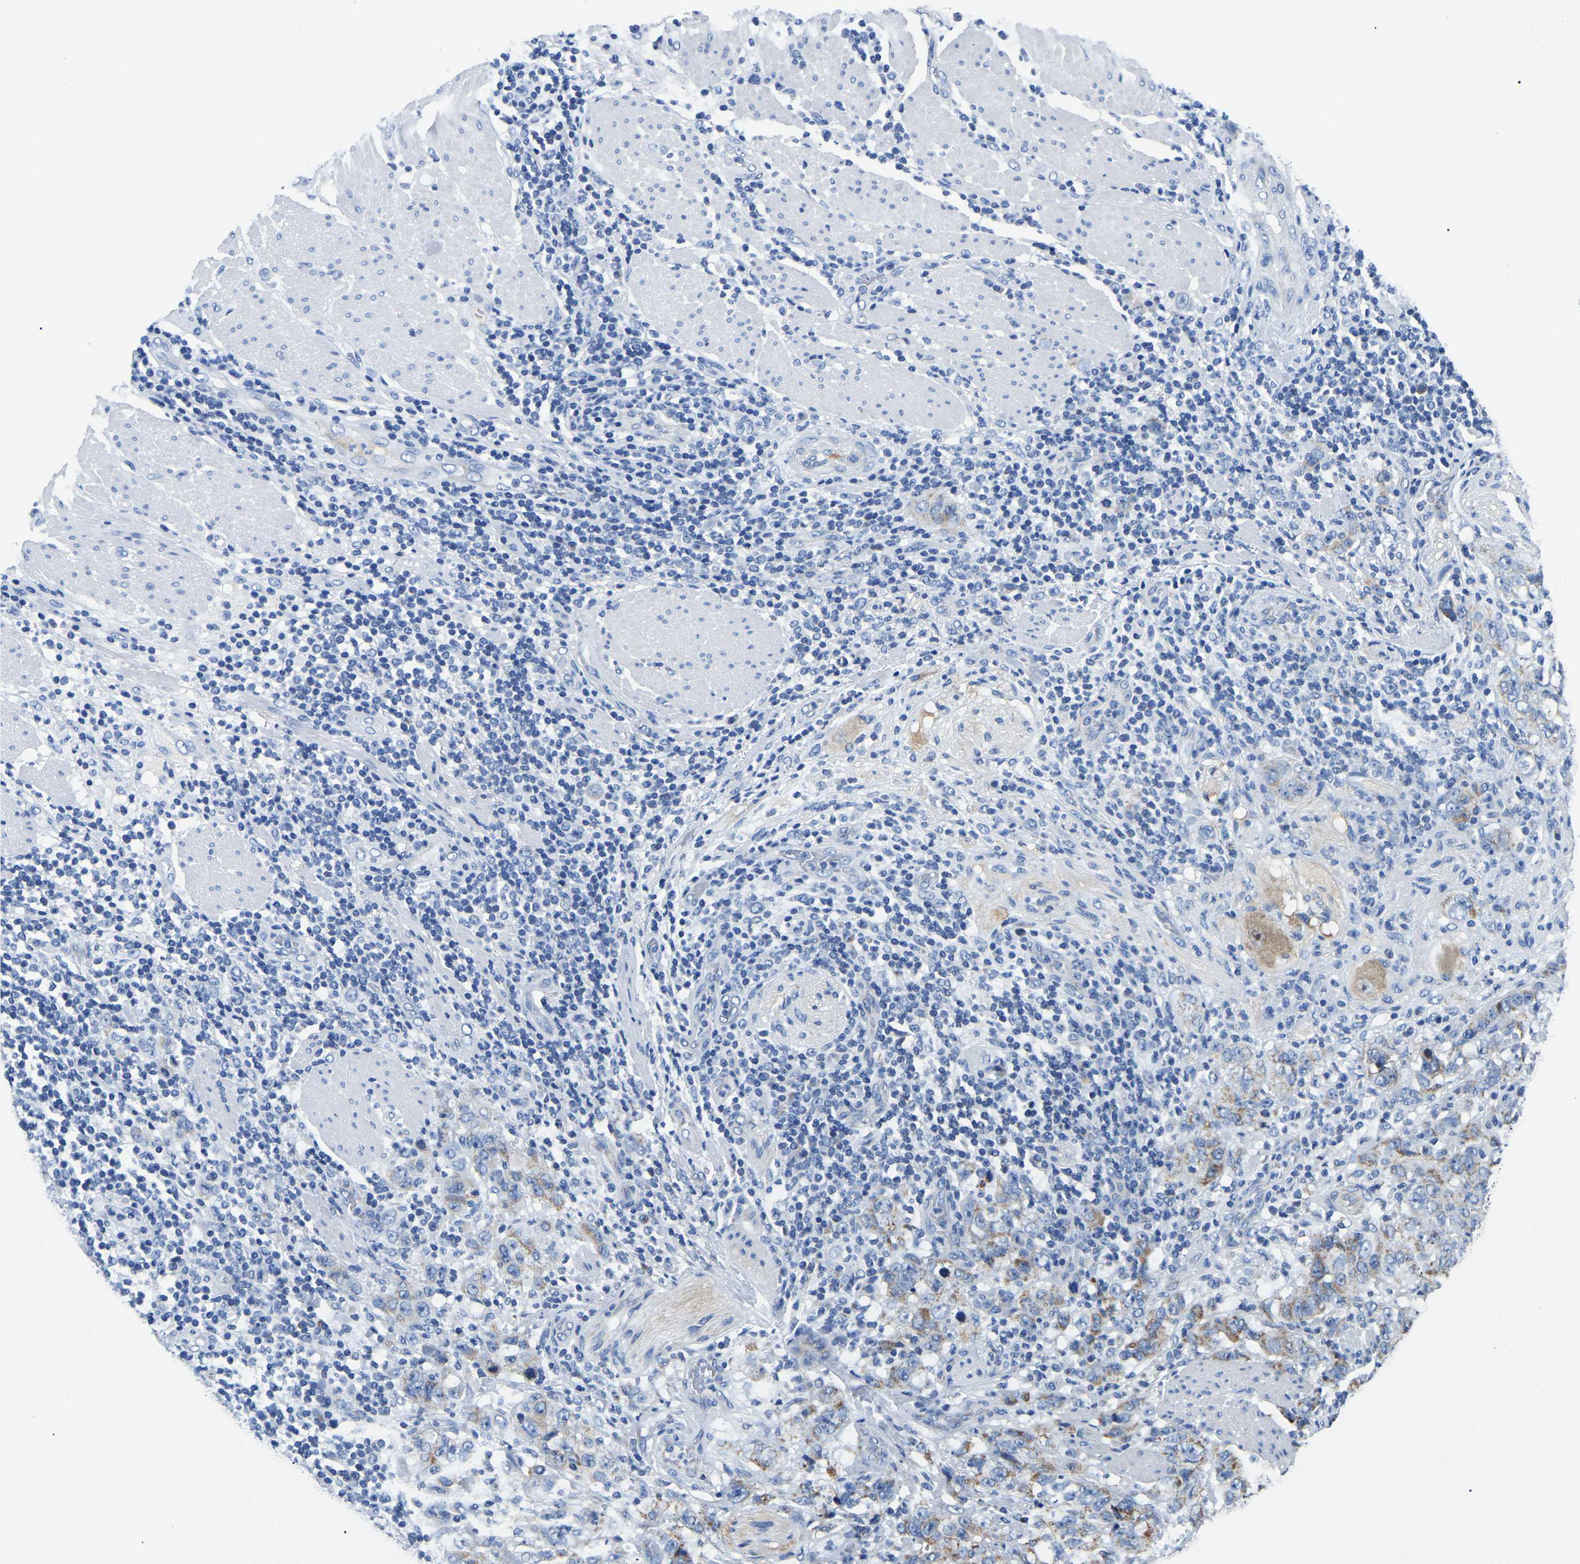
{"staining": {"intensity": "moderate", "quantity": ">75%", "location": "cytoplasmic/membranous"}, "tissue": "stomach cancer", "cell_type": "Tumor cells", "image_type": "cancer", "snomed": [{"axis": "morphology", "description": "Adenocarcinoma, NOS"}, {"axis": "topography", "description": "Stomach"}], "caption": "Immunohistochemistry micrograph of human adenocarcinoma (stomach) stained for a protein (brown), which demonstrates medium levels of moderate cytoplasmic/membranous staining in approximately >75% of tumor cells.", "gene": "PPM1E", "patient": {"sex": "male", "age": 48}}